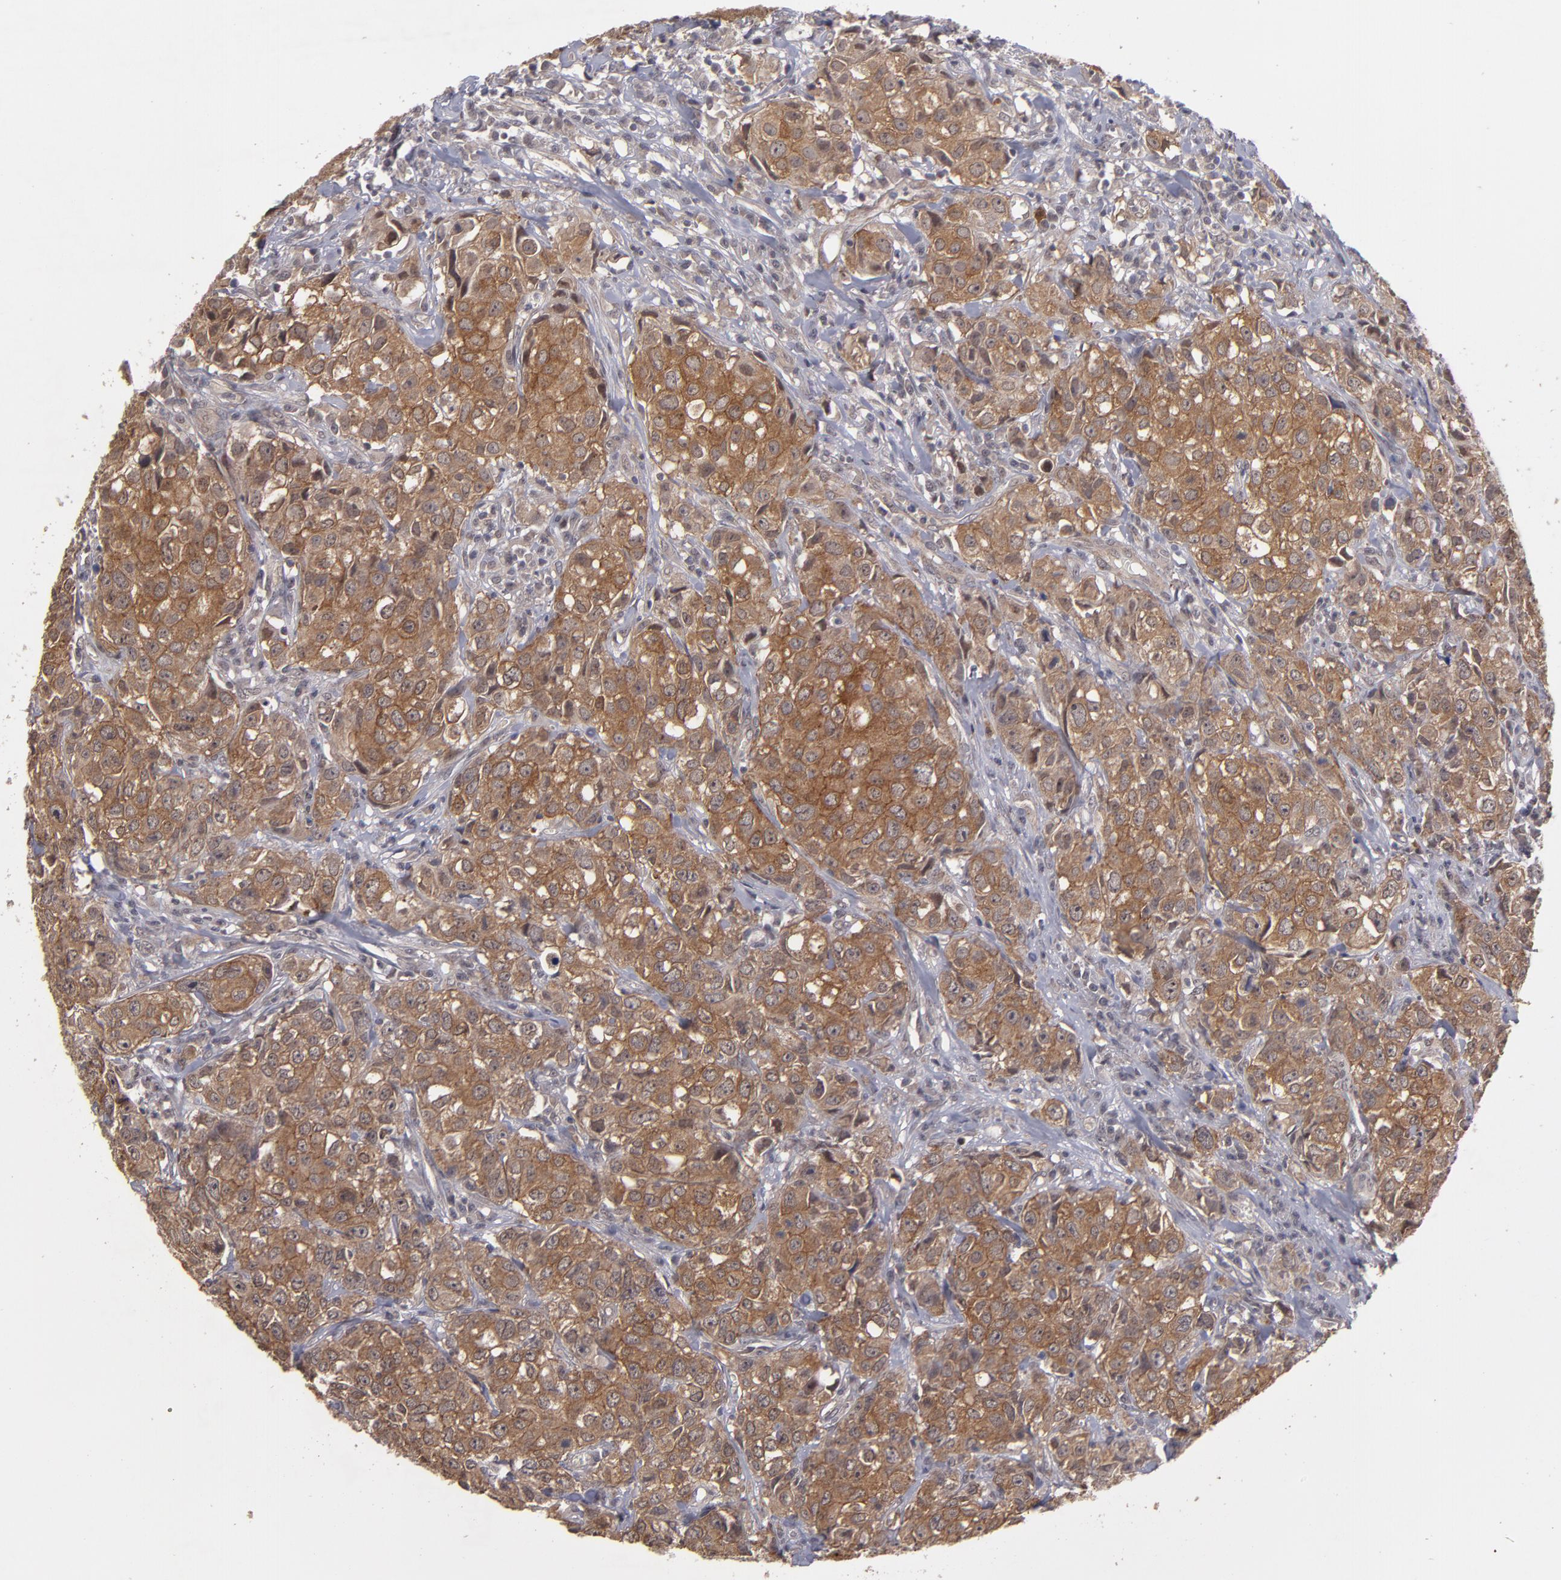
{"staining": {"intensity": "moderate", "quantity": ">75%", "location": "cytoplasmic/membranous"}, "tissue": "urothelial cancer", "cell_type": "Tumor cells", "image_type": "cancer", "snomed": [{"axis": "morphology", "description": "Urothelial carcinoma, High grade"}, {"axis": "topography", "description": "Urinary bladder"}], "caption": "DAB immunohistochemical staining of high-grade urothelial carcinoma exhibits moderate cytoplasmic/membranous protein staining in approximately >75% of tumor cells.", "gene": "CTSO", "patient": {"sex": "female", "age": 75}}